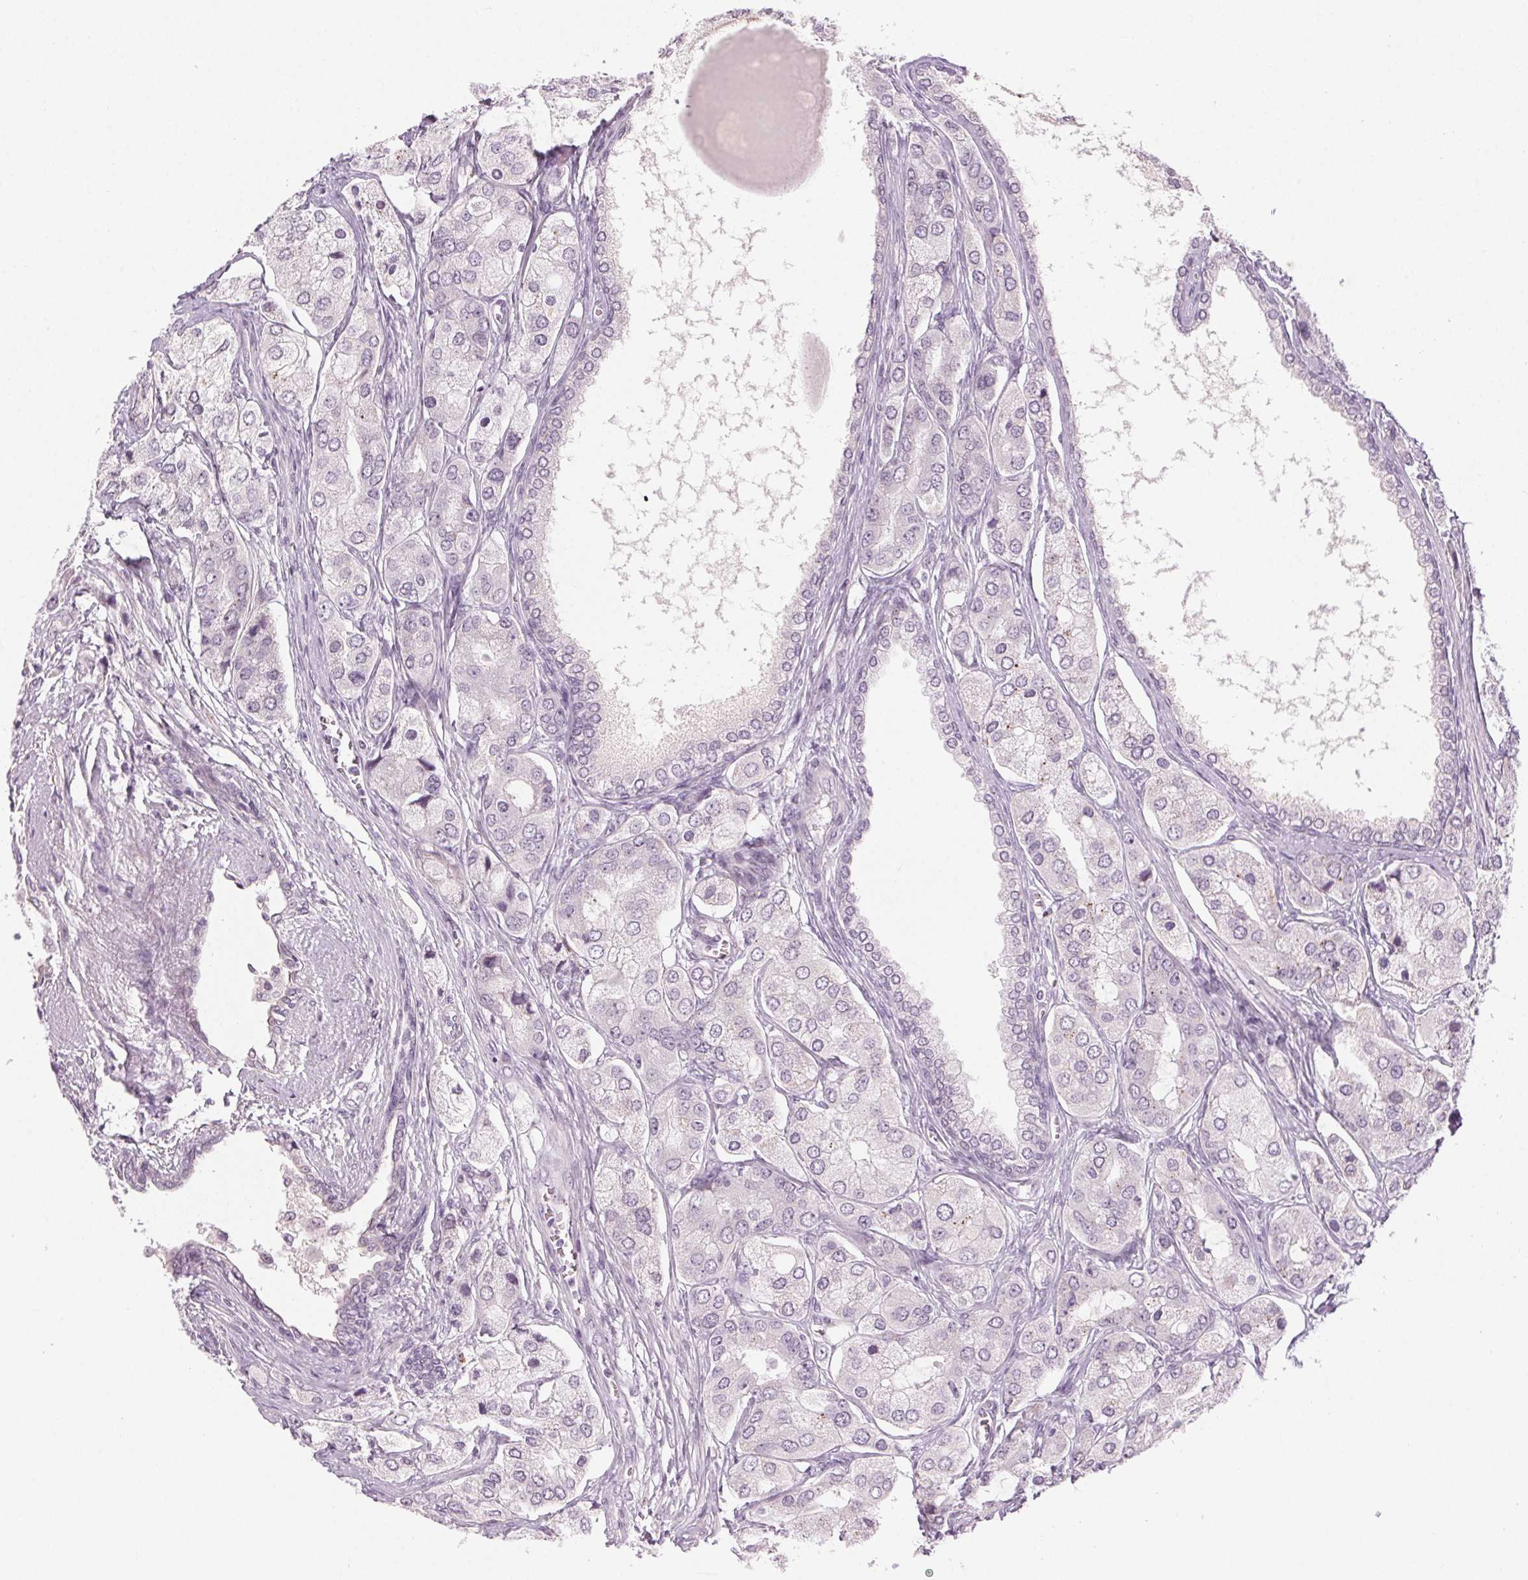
{"staining": {"intensity": "negative", "quantity": "none", "location": "none"}, "tissue": "prostate cancer", "cell_type": "Tumor cells", "image_type": "cancer", "snomed": [{"axis": "morphology", "description": "Adenocarcinoma, Low grade"}, {"axis": "topography", "description": "Prostate"}], "caption": "Tumor cells show no significant protein staining in prostate cancer.", "gene": "HSF5", "patient": {"sex": "male", "age": 69}}